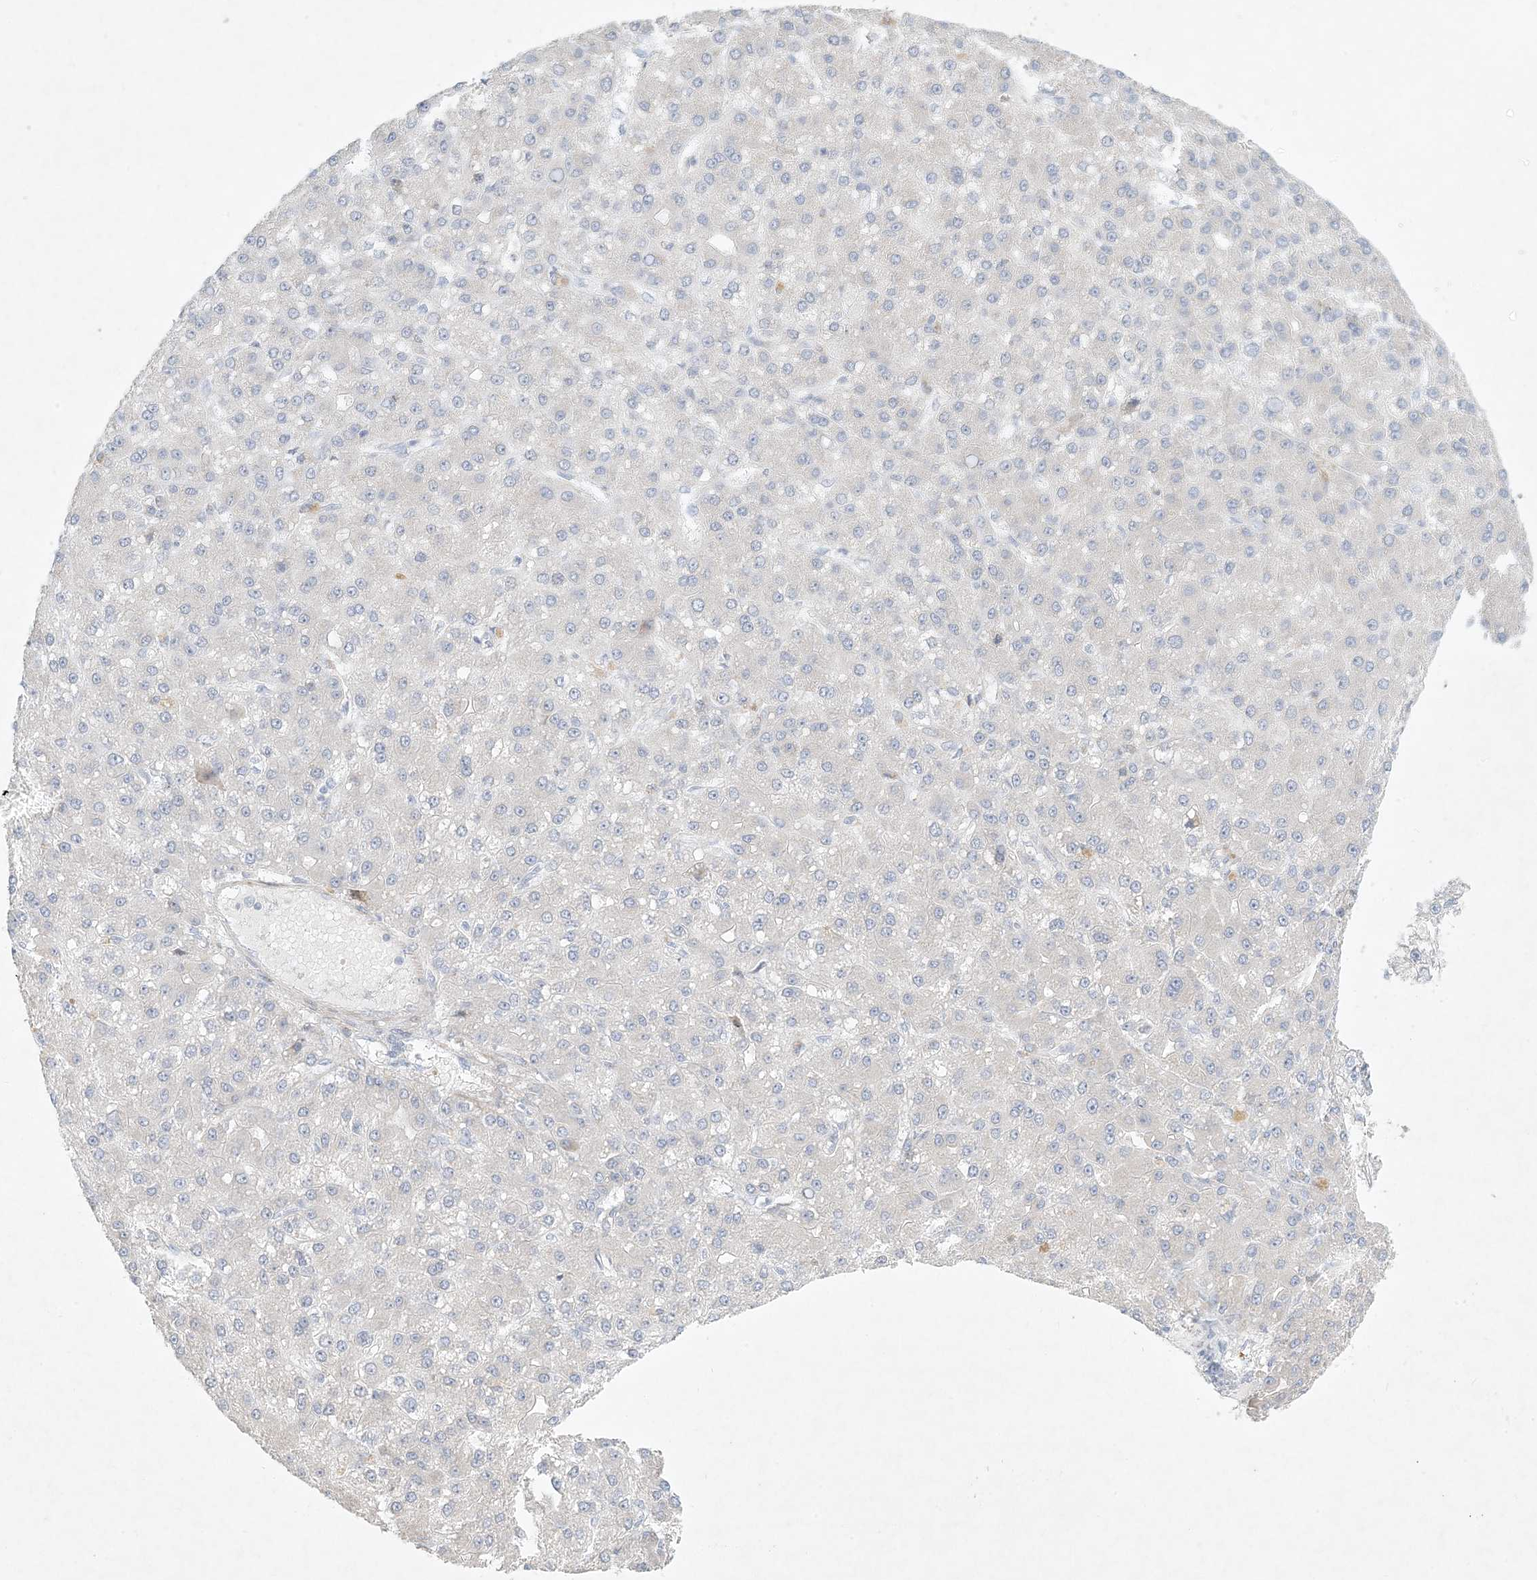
{"staining": {"intensity": "negative", "quantity": "none", "location": "none"}, "tissue": "liver cancer", "cell_type": "Tumor cells", "image_type": "cancer", "snomed": [{"axis": "morphology", "description": "Carcinoma, Hepatocellular, NOS"}, {"axis": "topography", "description": "Liver"}], "caption": "Micrograph shows no significant protein expression in tumor cells of liver cancer (hepatocellular carcinoma). (DAB immunohistochemistry (IHC) visualized using brightfield microscopy, high magnification).", "gene": "ZNF385D", "patient": {"sex": "male", "age": 67}}